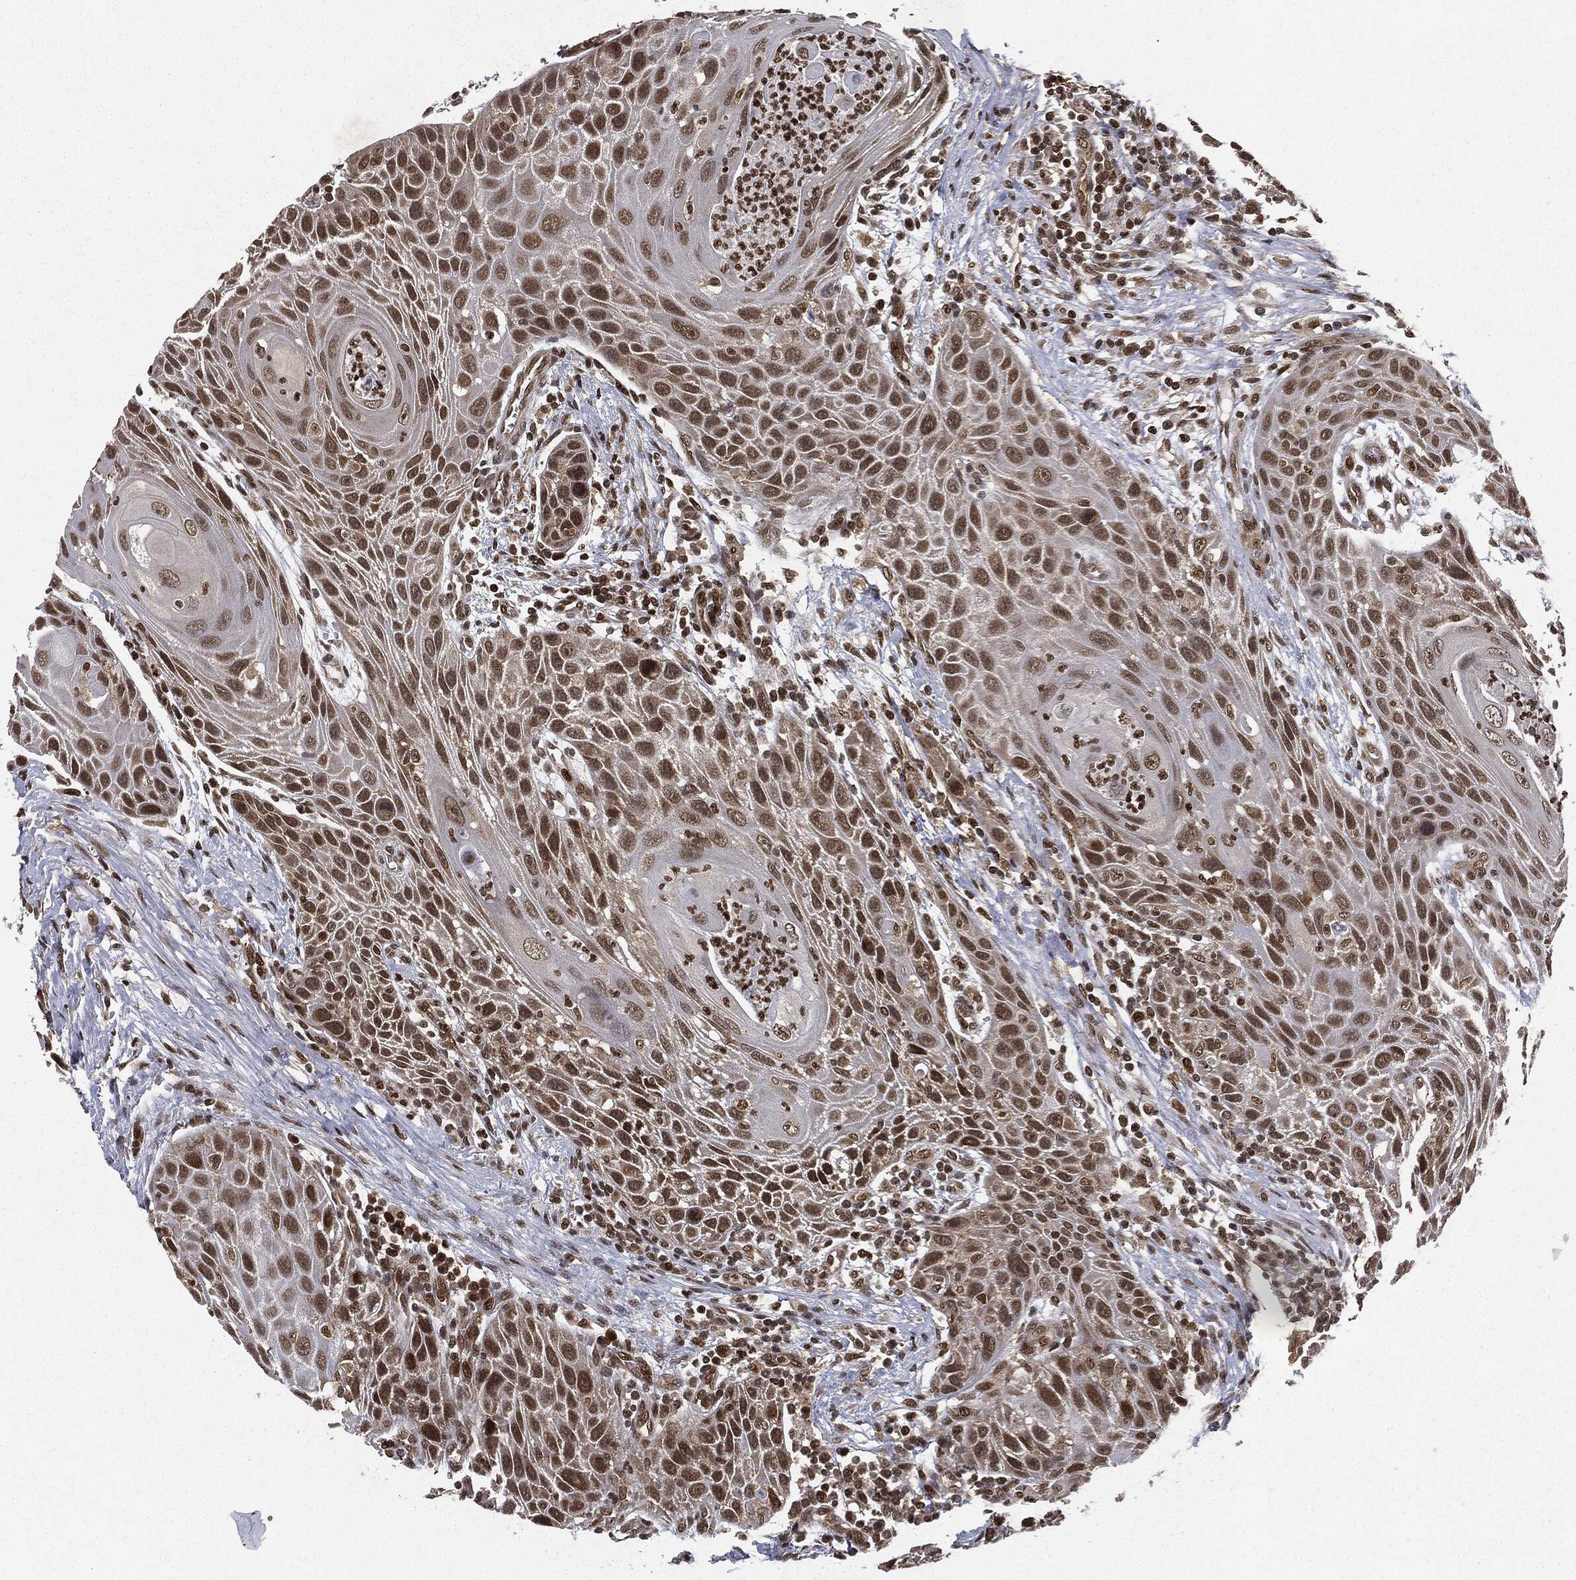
{"staining": {"intensity": "strong", "quantity": ">75%", "location": "nuclear"}, "tissue": "head and neck cancer", "cell_type": "Tumor cells", "image_type": "cancer", "snomed": [{"axis": "morphology", "description": "Squamous cell carcinoma, NOS"}, {"axis": "topography", "description": "Head-Neck"}], "caption": "IHC micrograph of neoplastic tissue: human head and neck cancer (squamous cell carcinoma) stained using immunohistochemistry (IHC) demonstrates high levels of strong protein expression localized specifically in the nuclear of tumor cells, appearing as a nuclear brown color.", "gene": "TBC1D22A", "patient": {"sex": "male", "age": 69}}